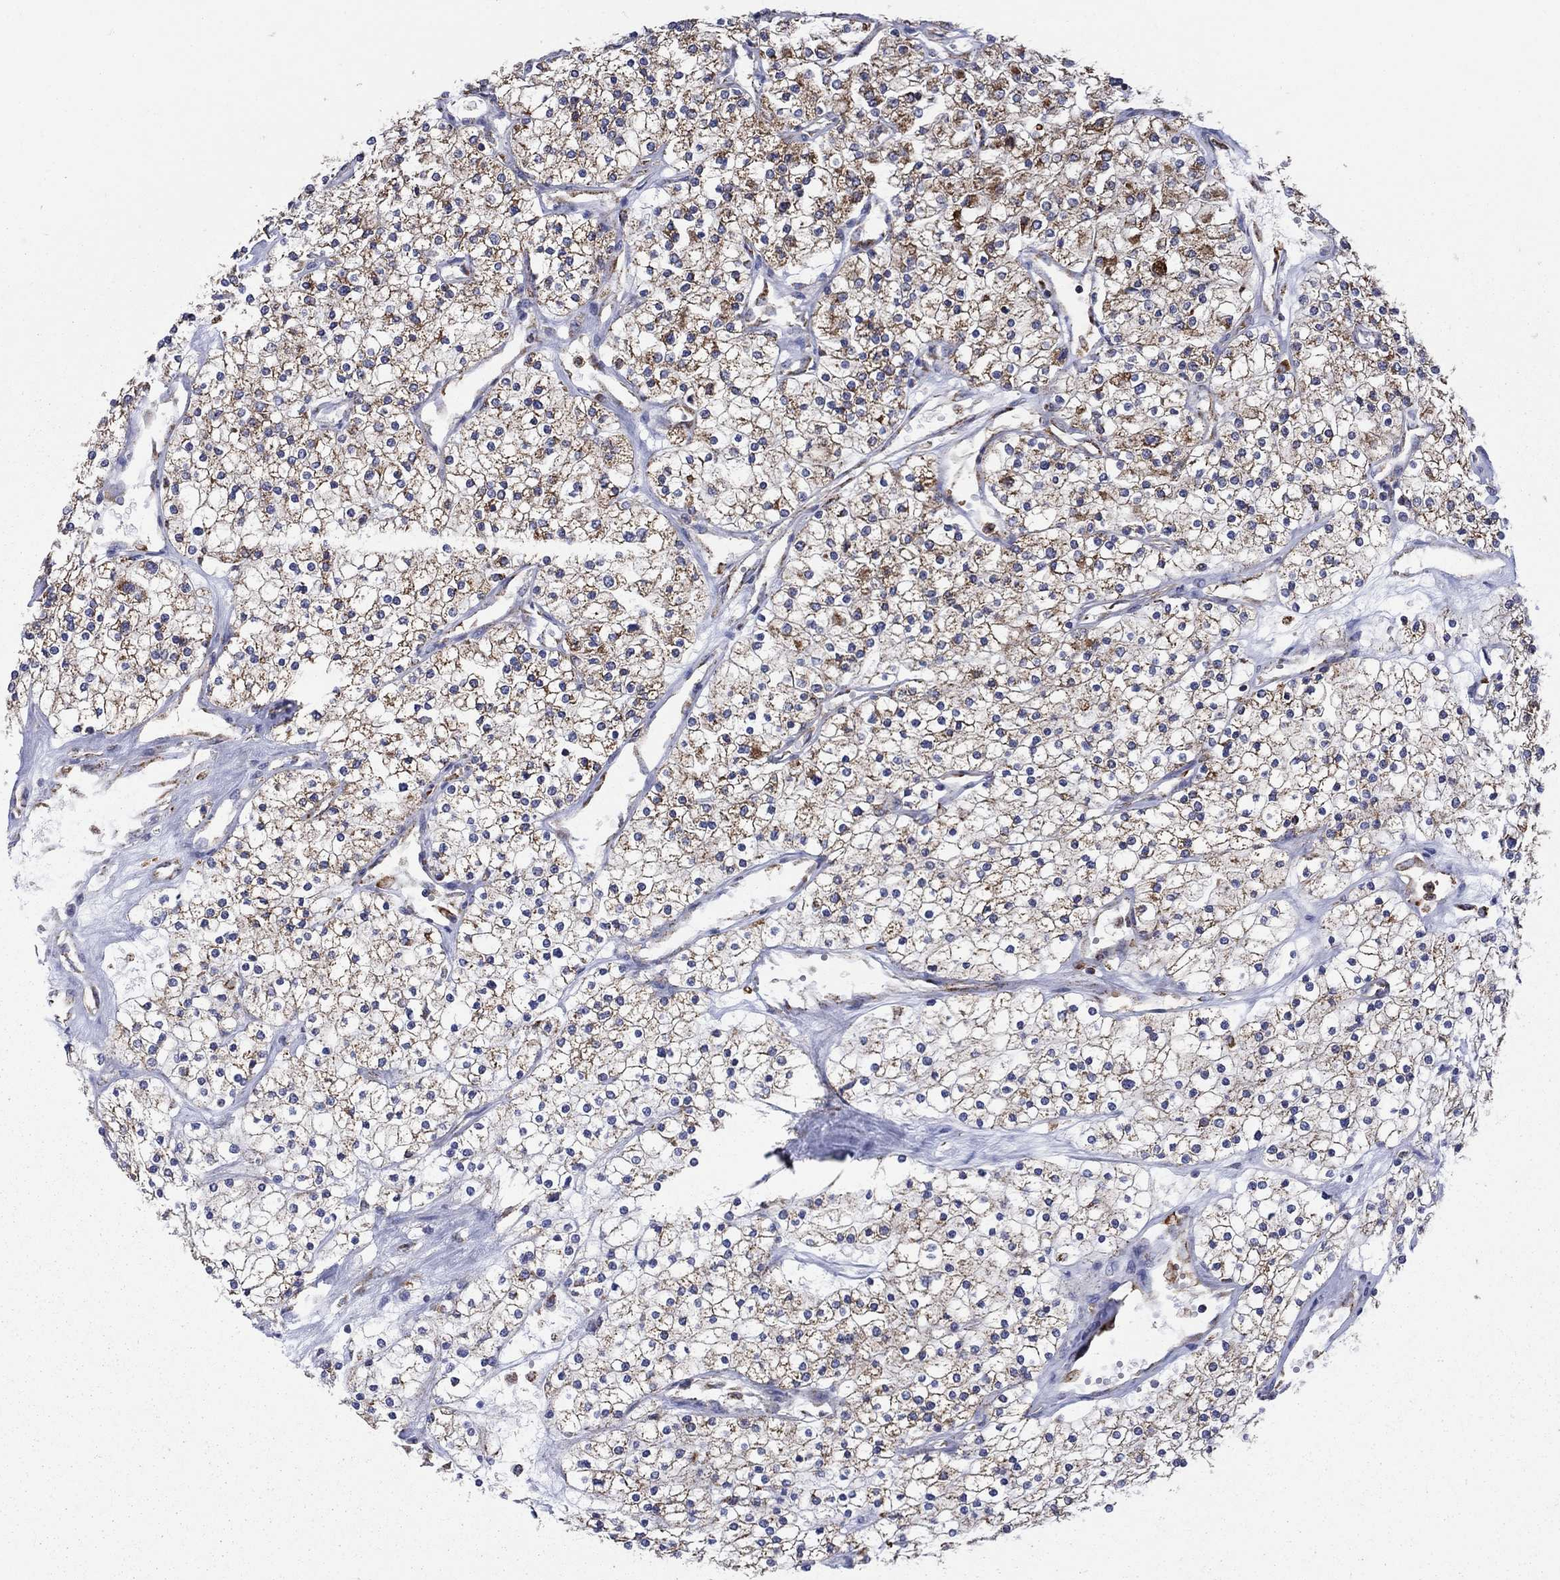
{"staining": {"intensity": "moderate", "quantity": ">75%", "location": "cytoplasmic/membranous"}, "tissue": "renal cancer", "cell_type": "Tumor cells", "image_type": "cancer", "snomed": [{"axis": "morphology", "description": "Adenocarcinoma, NOS"}, {"axis": "topography", "description": "Kidney"}], "caption": "This is a micrograph of IHC staining of renal cancer (adenocarcinoma), which shows moderate expression in the cytoplasmic/membranous of tumor cells.", "gene": "PRDX4", "patient": {"sex": "male", "age": 80}}